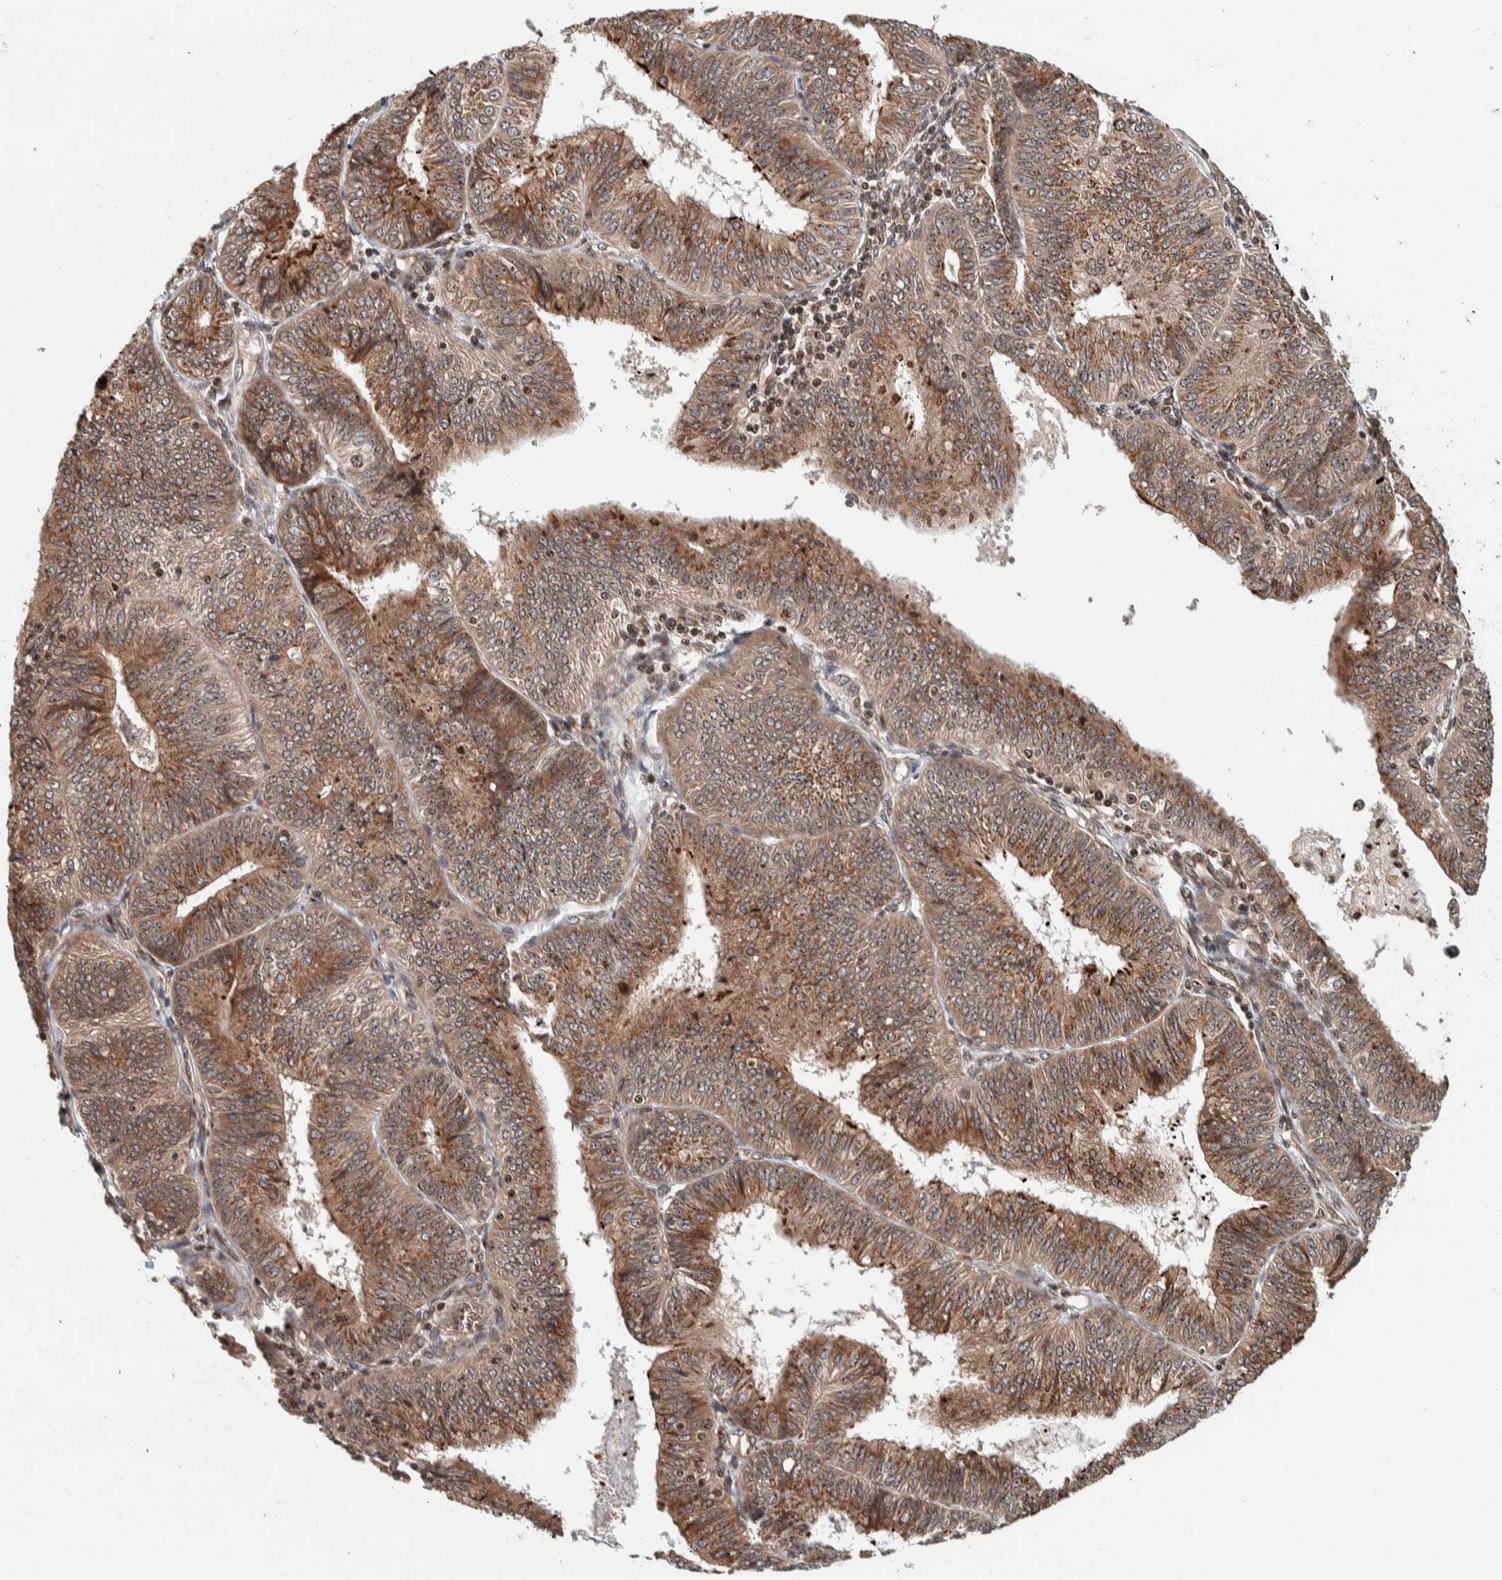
{"staining": {"intensity": "moderate", "quantity": ">75%", "location": "cytoplasmic/membranous"}, "tissue": "endometrial cancer", "cell_type": "Tumor cells", "image_type": "cancer", "snomed": [{"axis": "morphology", "description": "Adenocarcinoma, NOS"}, {"axis": "topography", "description": "Endometrium"}], "caption": "DAB (3,3'-diaminobenzidine) immunohistochemical staining of human adenocarcinoma (endometrial) displays moderate cytoplasmic/membranous protein staining in approximately >75% of tumor cells. (DAB (3,3'-diaminobenzidine) IHC with brightfield microscopy, high magnification).", "gene": "CCDC182", "patient": {"sex": "female", "age": 58}}